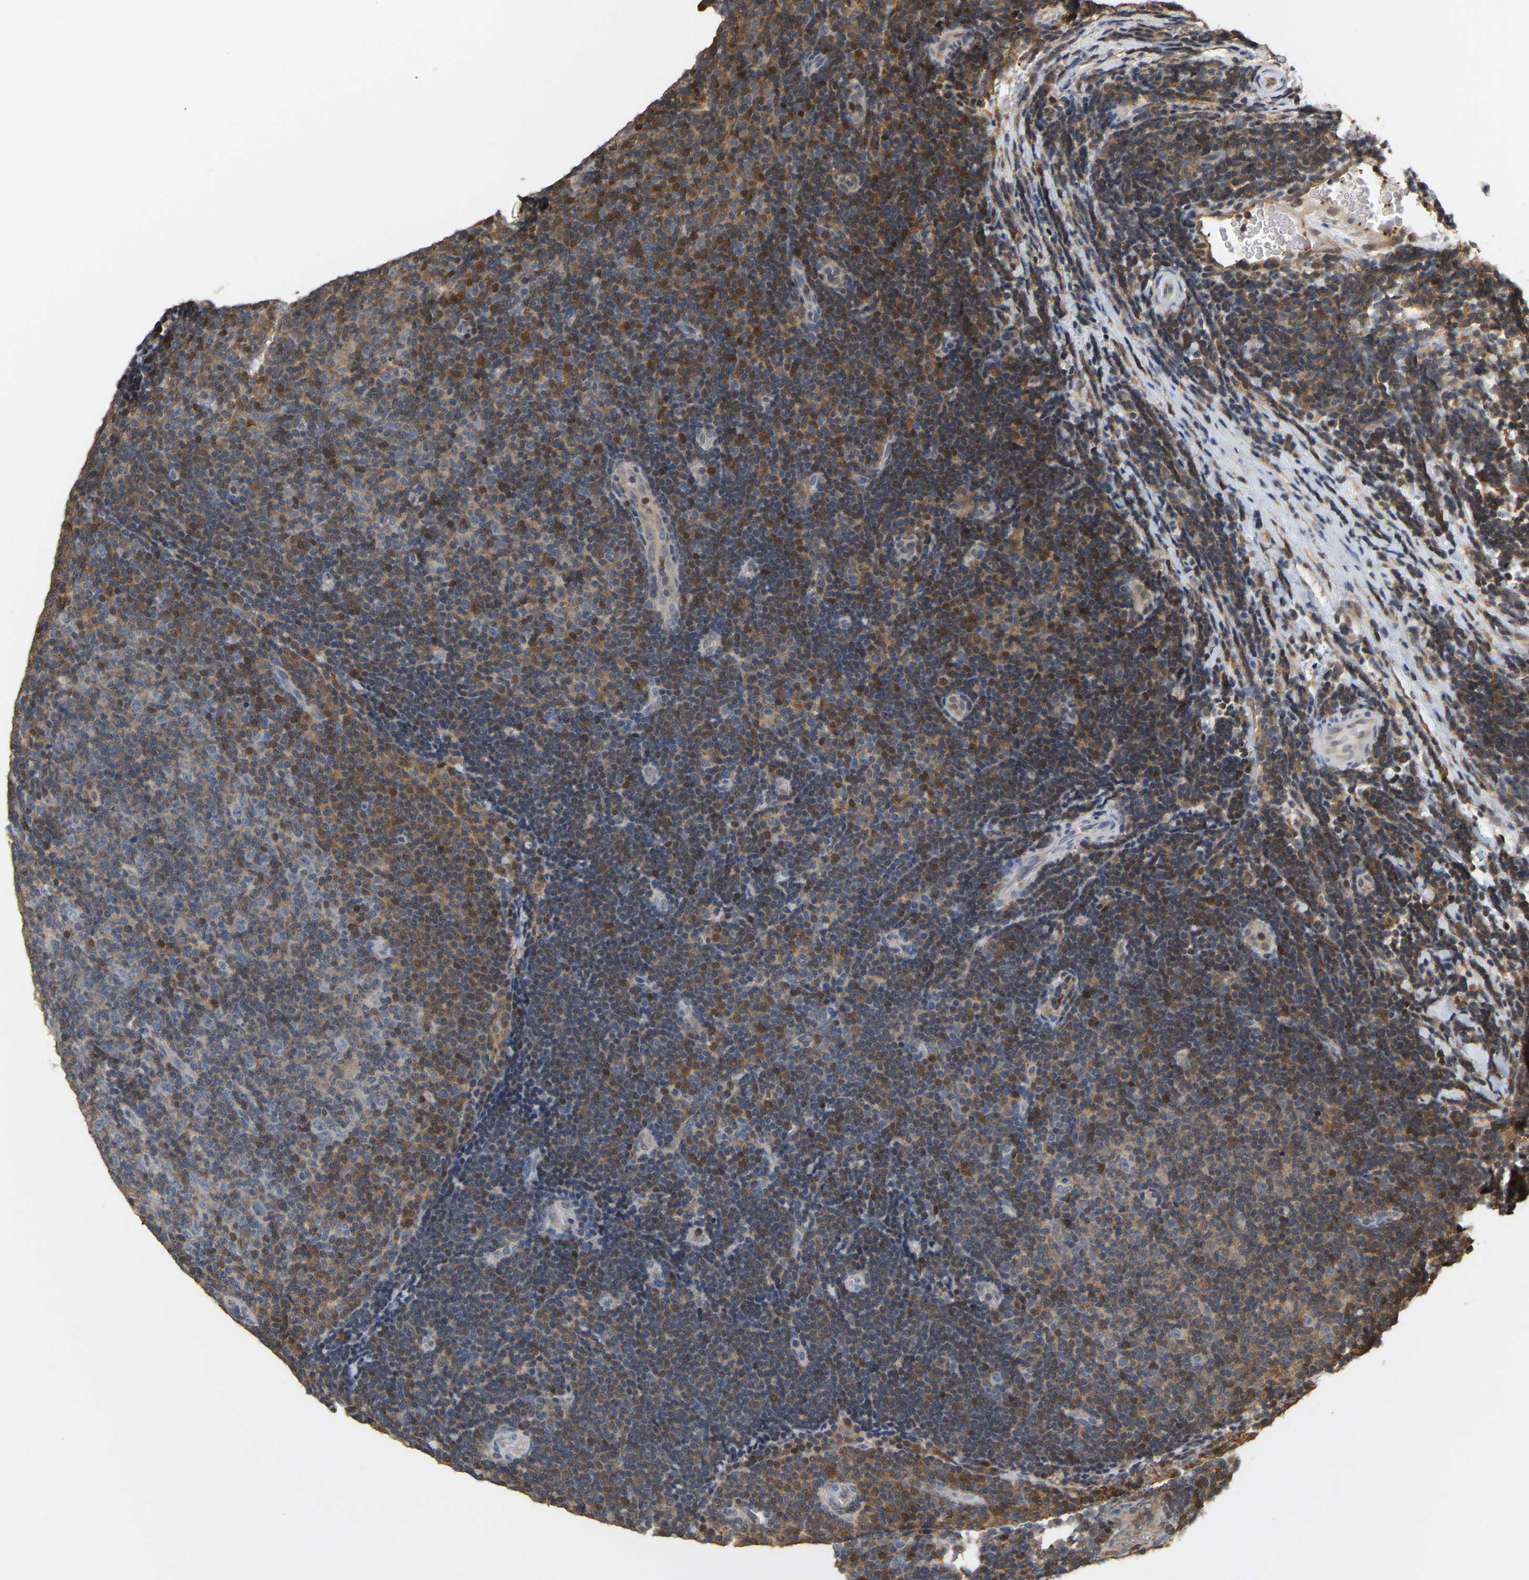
{"staining": {"intensity": "moderate", "quantity": "25%-75%", "location": "cytoplasmic/membranous"}, "tissue": "lymphoma", "cell_type": "Tumor cells", "image_type": "cancer", "snomed": [{"axis": "morphology", "description": "Malignant lymphoma, non-Hodgkin's type, Low grade"}, {"axis": "topography", "description": "Lymph node"}], "caption": "This is a micrograph of immunohistochemistry (IHC) staining of low-grade malignant lymphoma, non-Hodgkin's type, which shows moderate staining in the cytoplasmic/membranous of tumor cells.", "gene": "MTPN", "patient": {"sex": "male", "age": 83}}